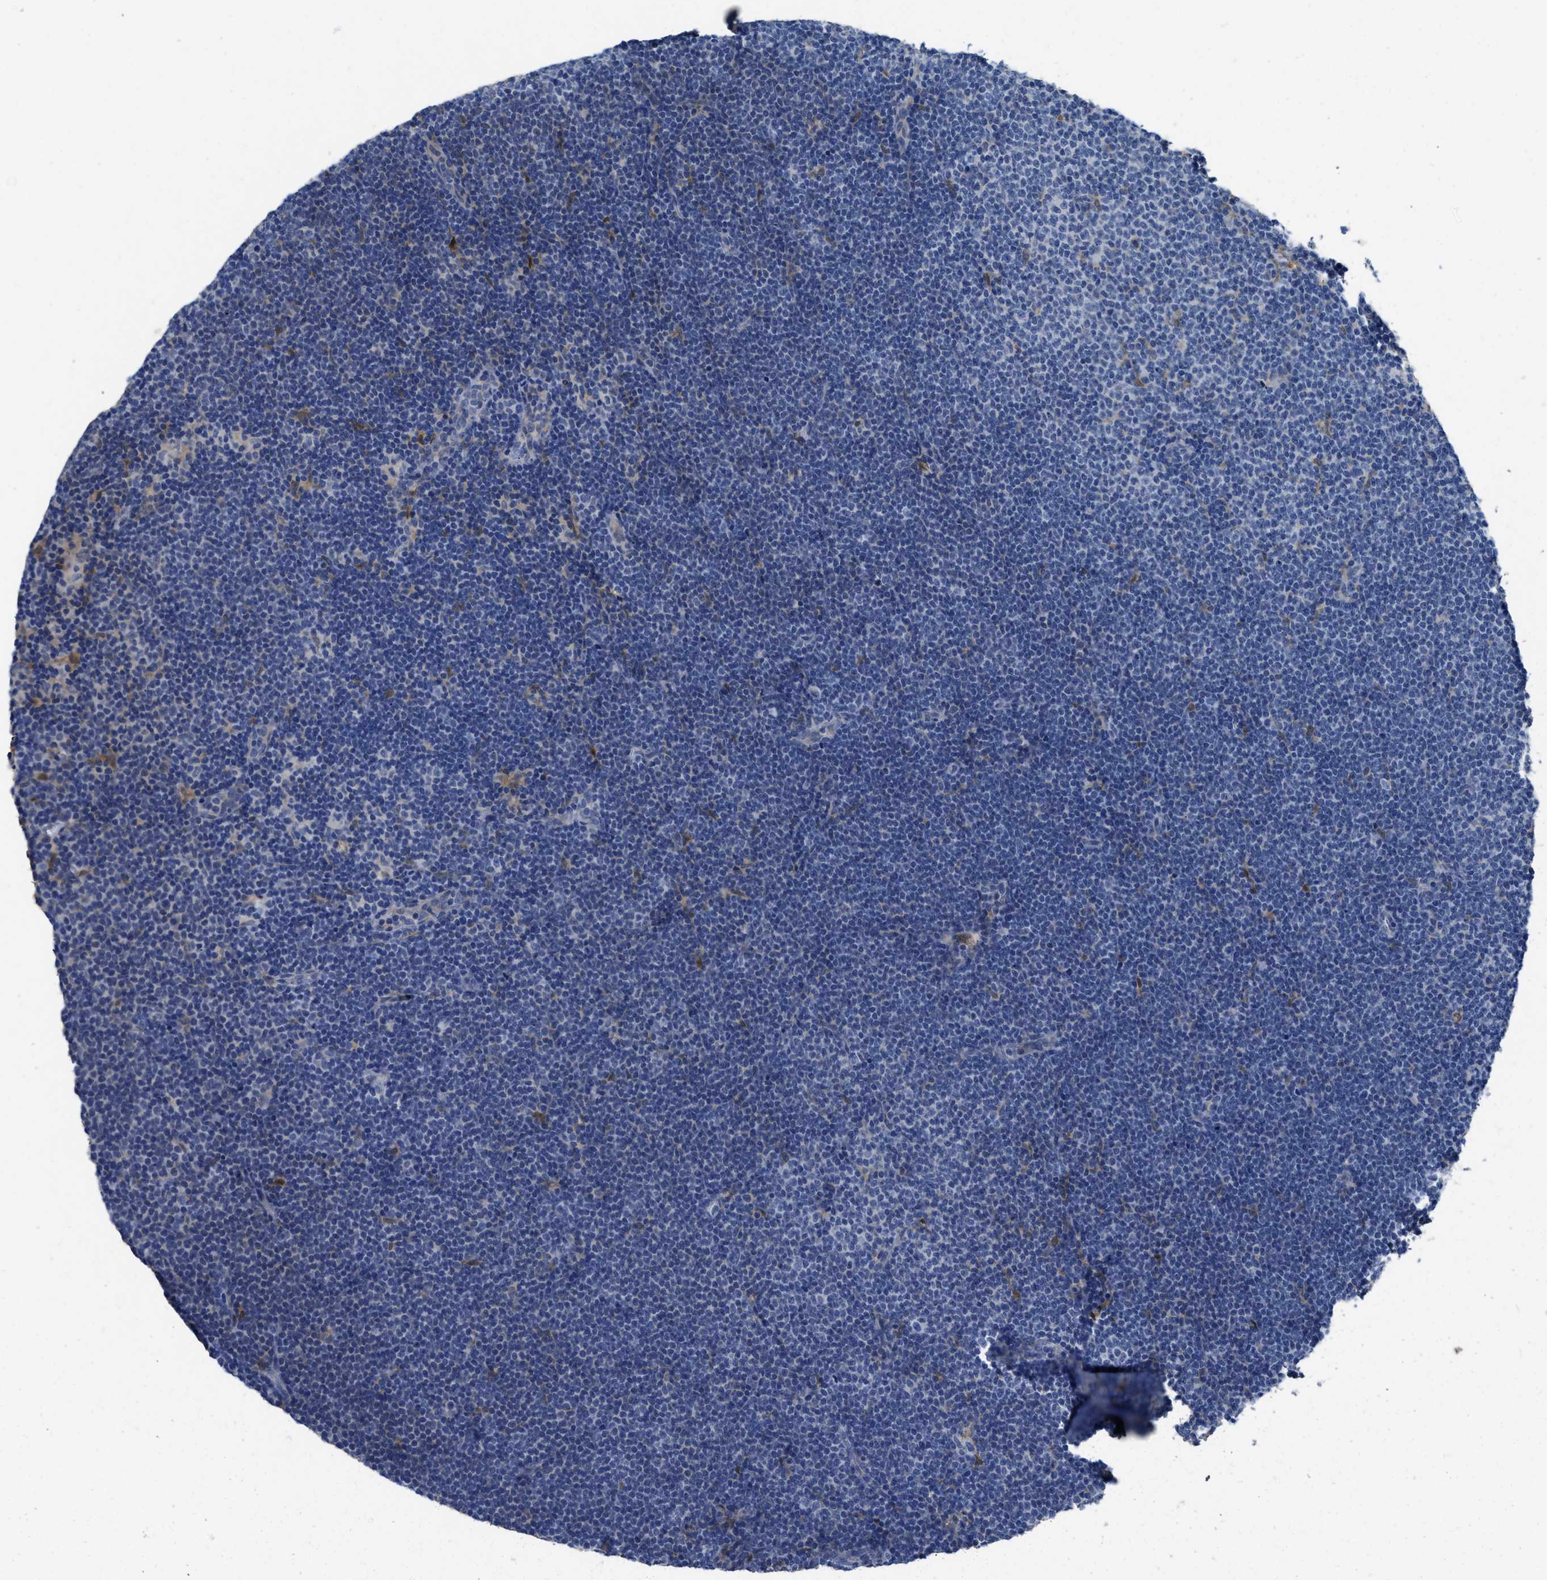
{"staining": {"intensity": "negative", "quantity": "none", "location": "none"}, "tissue": "lymphoma", "cell_type": "Tumor cells", "image_type": "cancer", "snomed": [{"axis": "morphology", "description": "Malignant lymphoma, non-Hodgkin's type, Low grade"}, {"axis": "topography", "description": "Lymph node"}], "caption": "Lymphoma stained for a protein using immunohistochemistry demonstrates no staining tumor cells.", "gene": "C1S", "patient": {"sex": "female", "age": 53}}